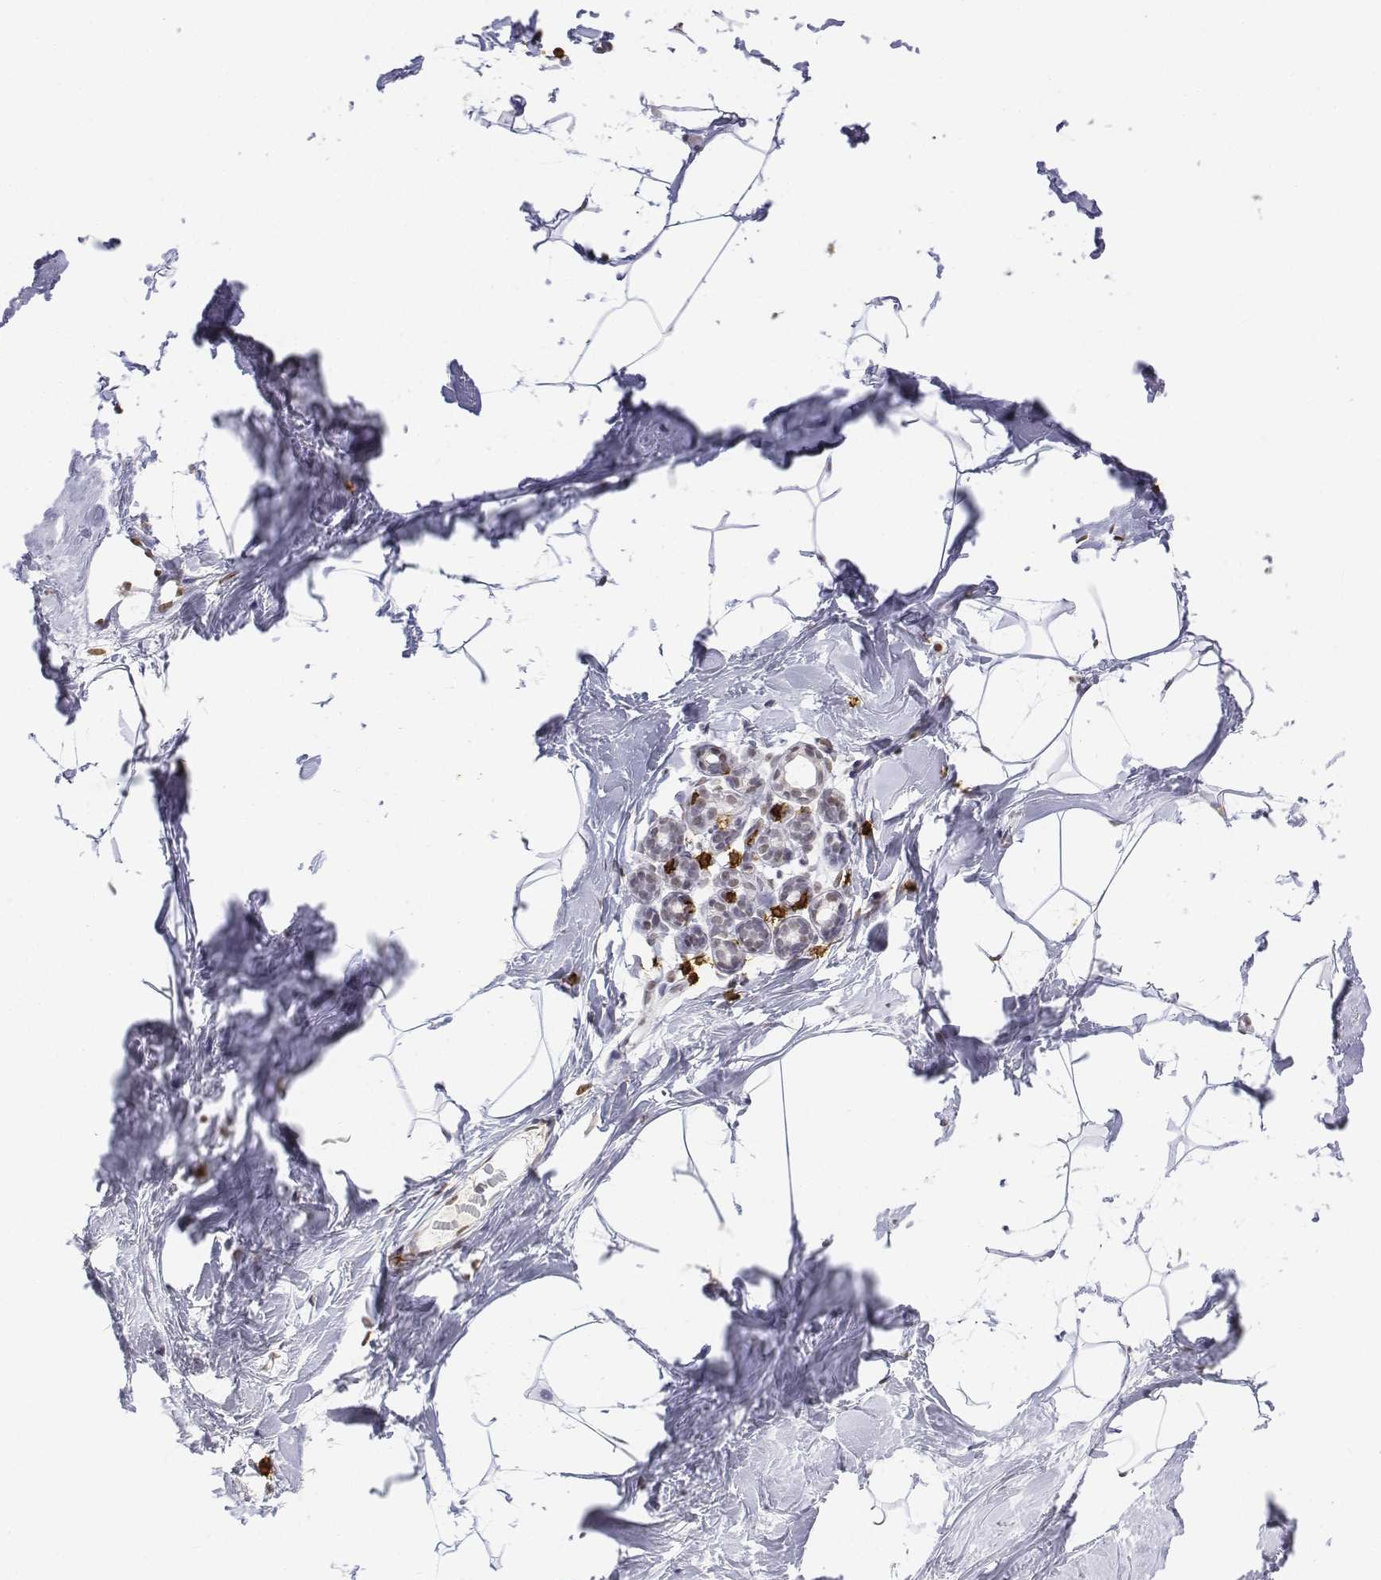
{"staining": {"intensity": "negative", "quantity": "none", "location": "none"}, "tissue": "breast", "cell_type": "Adipocytes", "image_type": "normal", "snomed": [{"axis": "morphology", "description": "Normal tissue, NOS"}, {"axis": "topography", "description": "Breast"}], "caption": "Adipocytes show no significant protein staining in unremarkable breast.", "gene": "CD3E", "patient": {"sex": "female", "age": 32}}